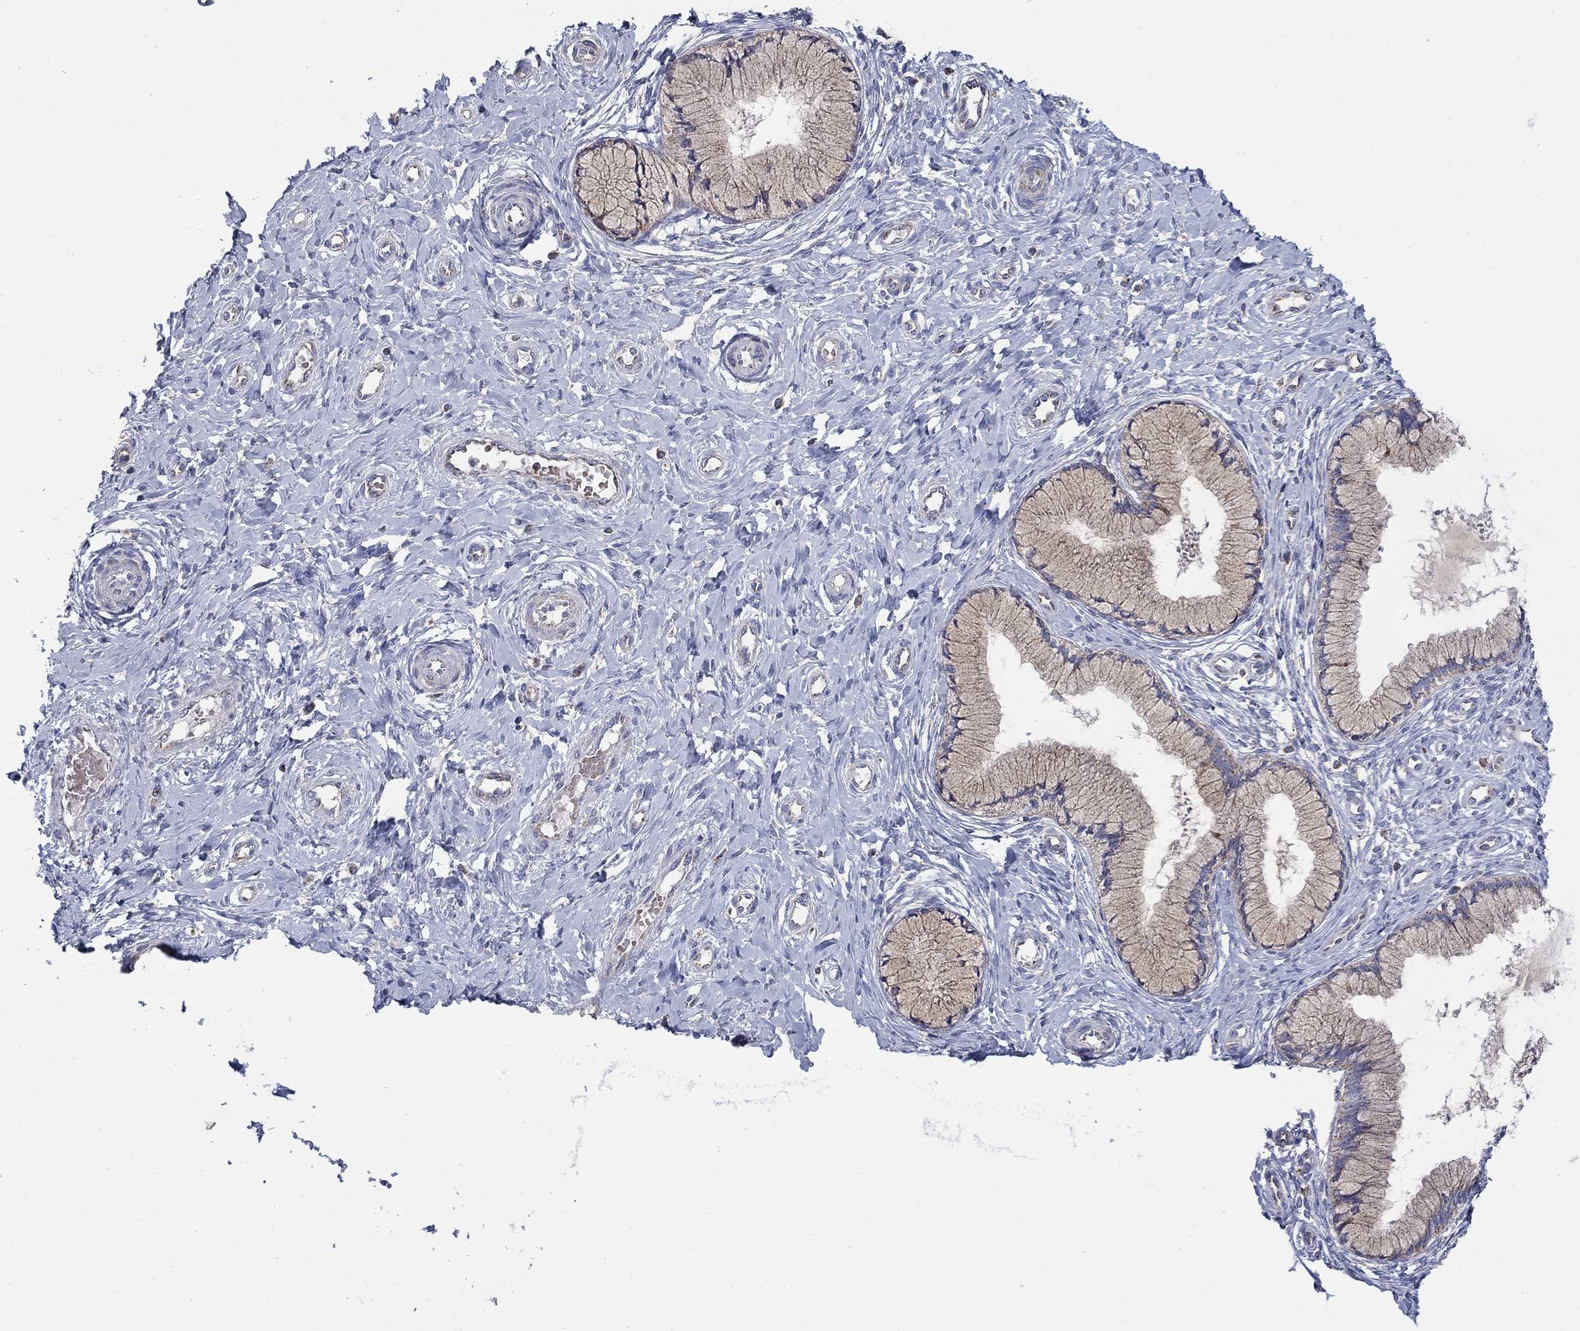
{"staining": {"intensity": "negative", "quantity": "none", "location": "none"}, "tissue": "cervix", "cell_type": "Glandular cells", "image_type": "normal", "snomed": [{"axis": "morphology", "description": "Normal tissue, NOS"}, {"axis": "topography", "description": "Cervix"}], "caption": "Immunohistochemistry (IHC) micrograph of benign cervix: human cervix stained with DAB (3,3'-diaminobenzidine) demonstrates no significant protein expression in glandular cells.", "gene": "HPS5", "patient": {"sex": "female", "age": 37}}